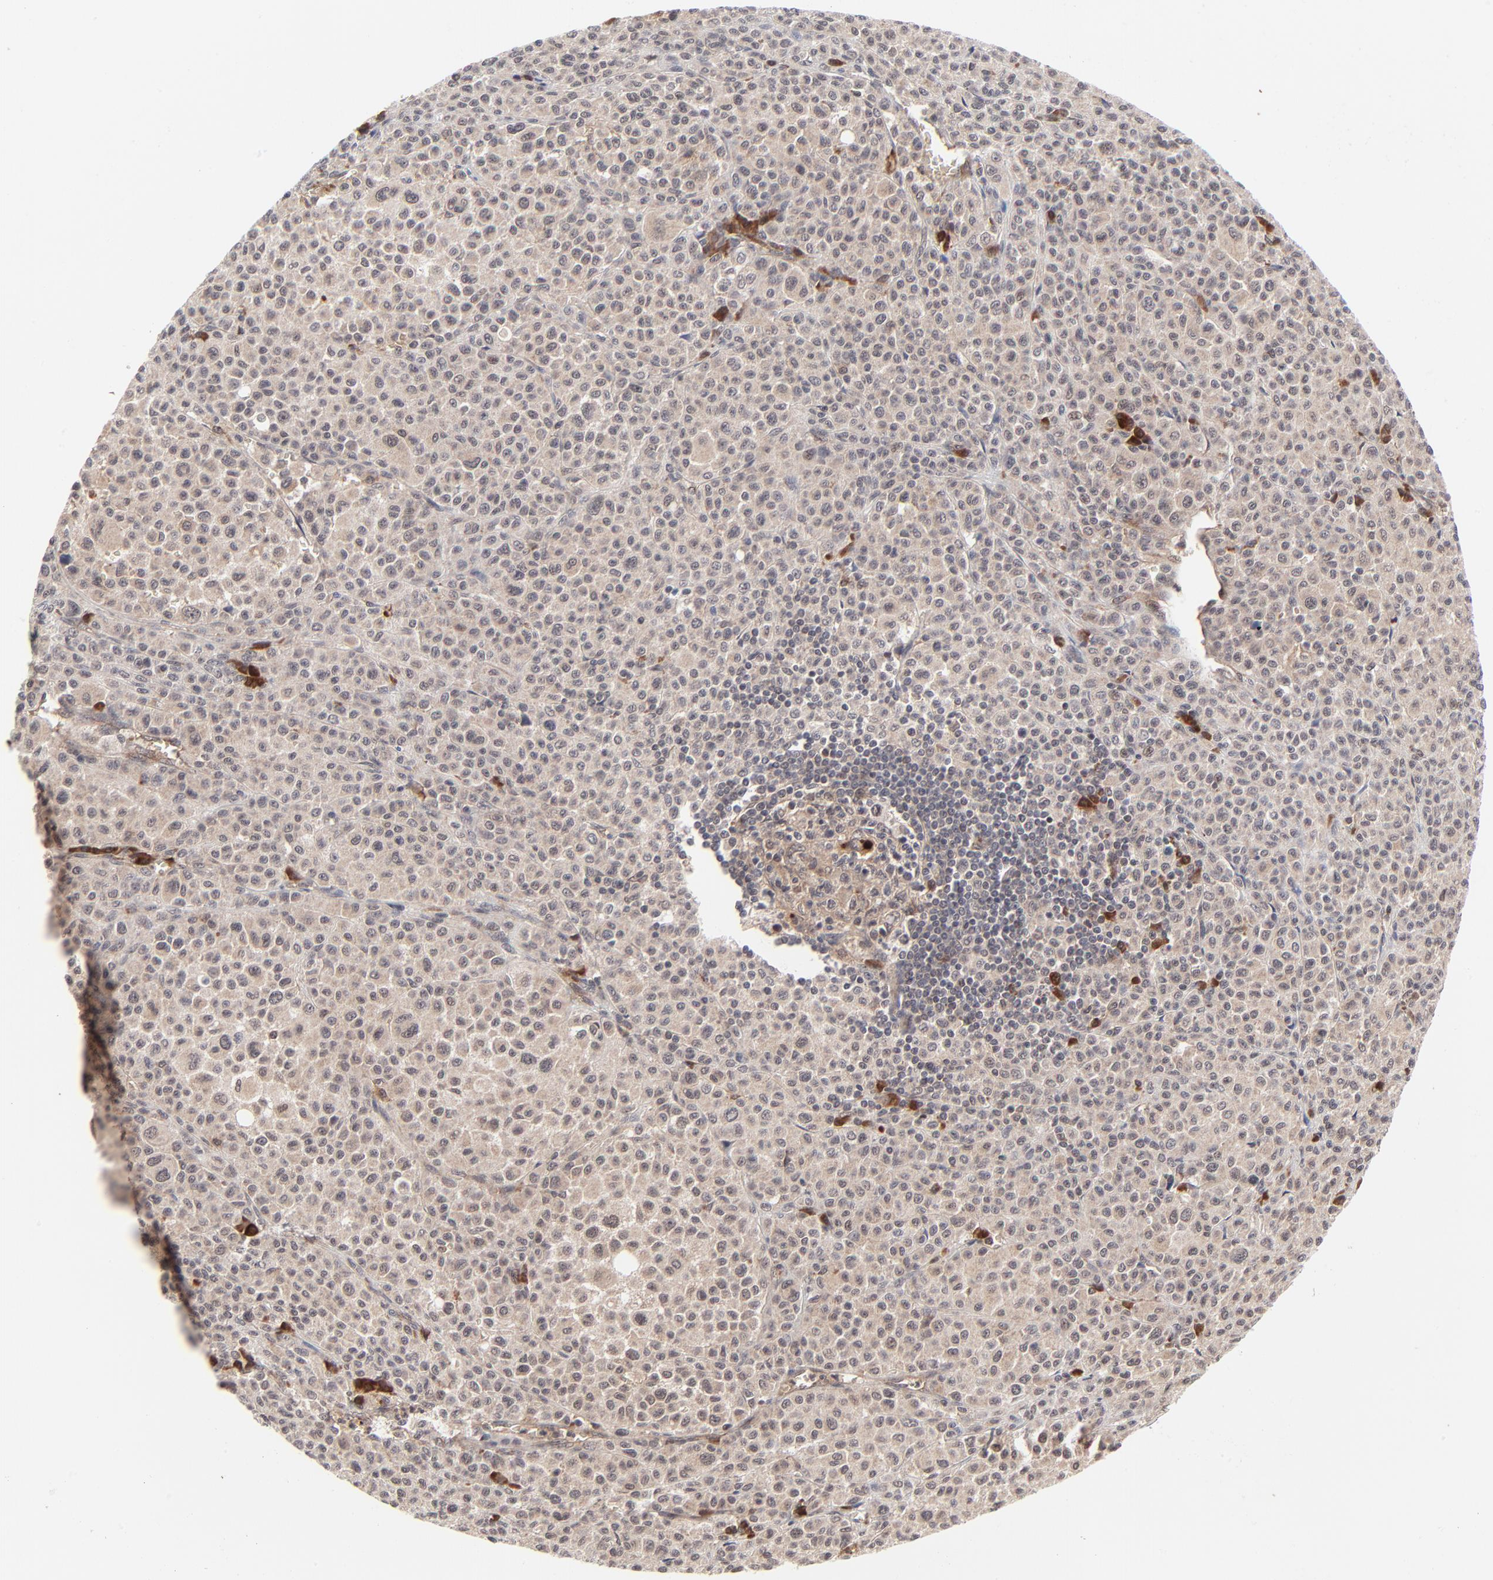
{"staining": {"intensity": "weak", "quantity": "<25%", "location": "cytoplasmic/membranous"}, "tissue": "melanoma", "cell_type": "Tumor cells", "image_type": "cancer", "snomed": [{"axis": "morphology", "description": "Malignant melanoma, Metastatic site"}, {"axis": "topography", "description": "Skin"}], "caption": "Immunohistochemistry micrograph of human melanoma stained for a protein (brown), which displays no expression in tumor cells.", "gene": "CASP10", "patient": {"sex": "female", "age": 74}}